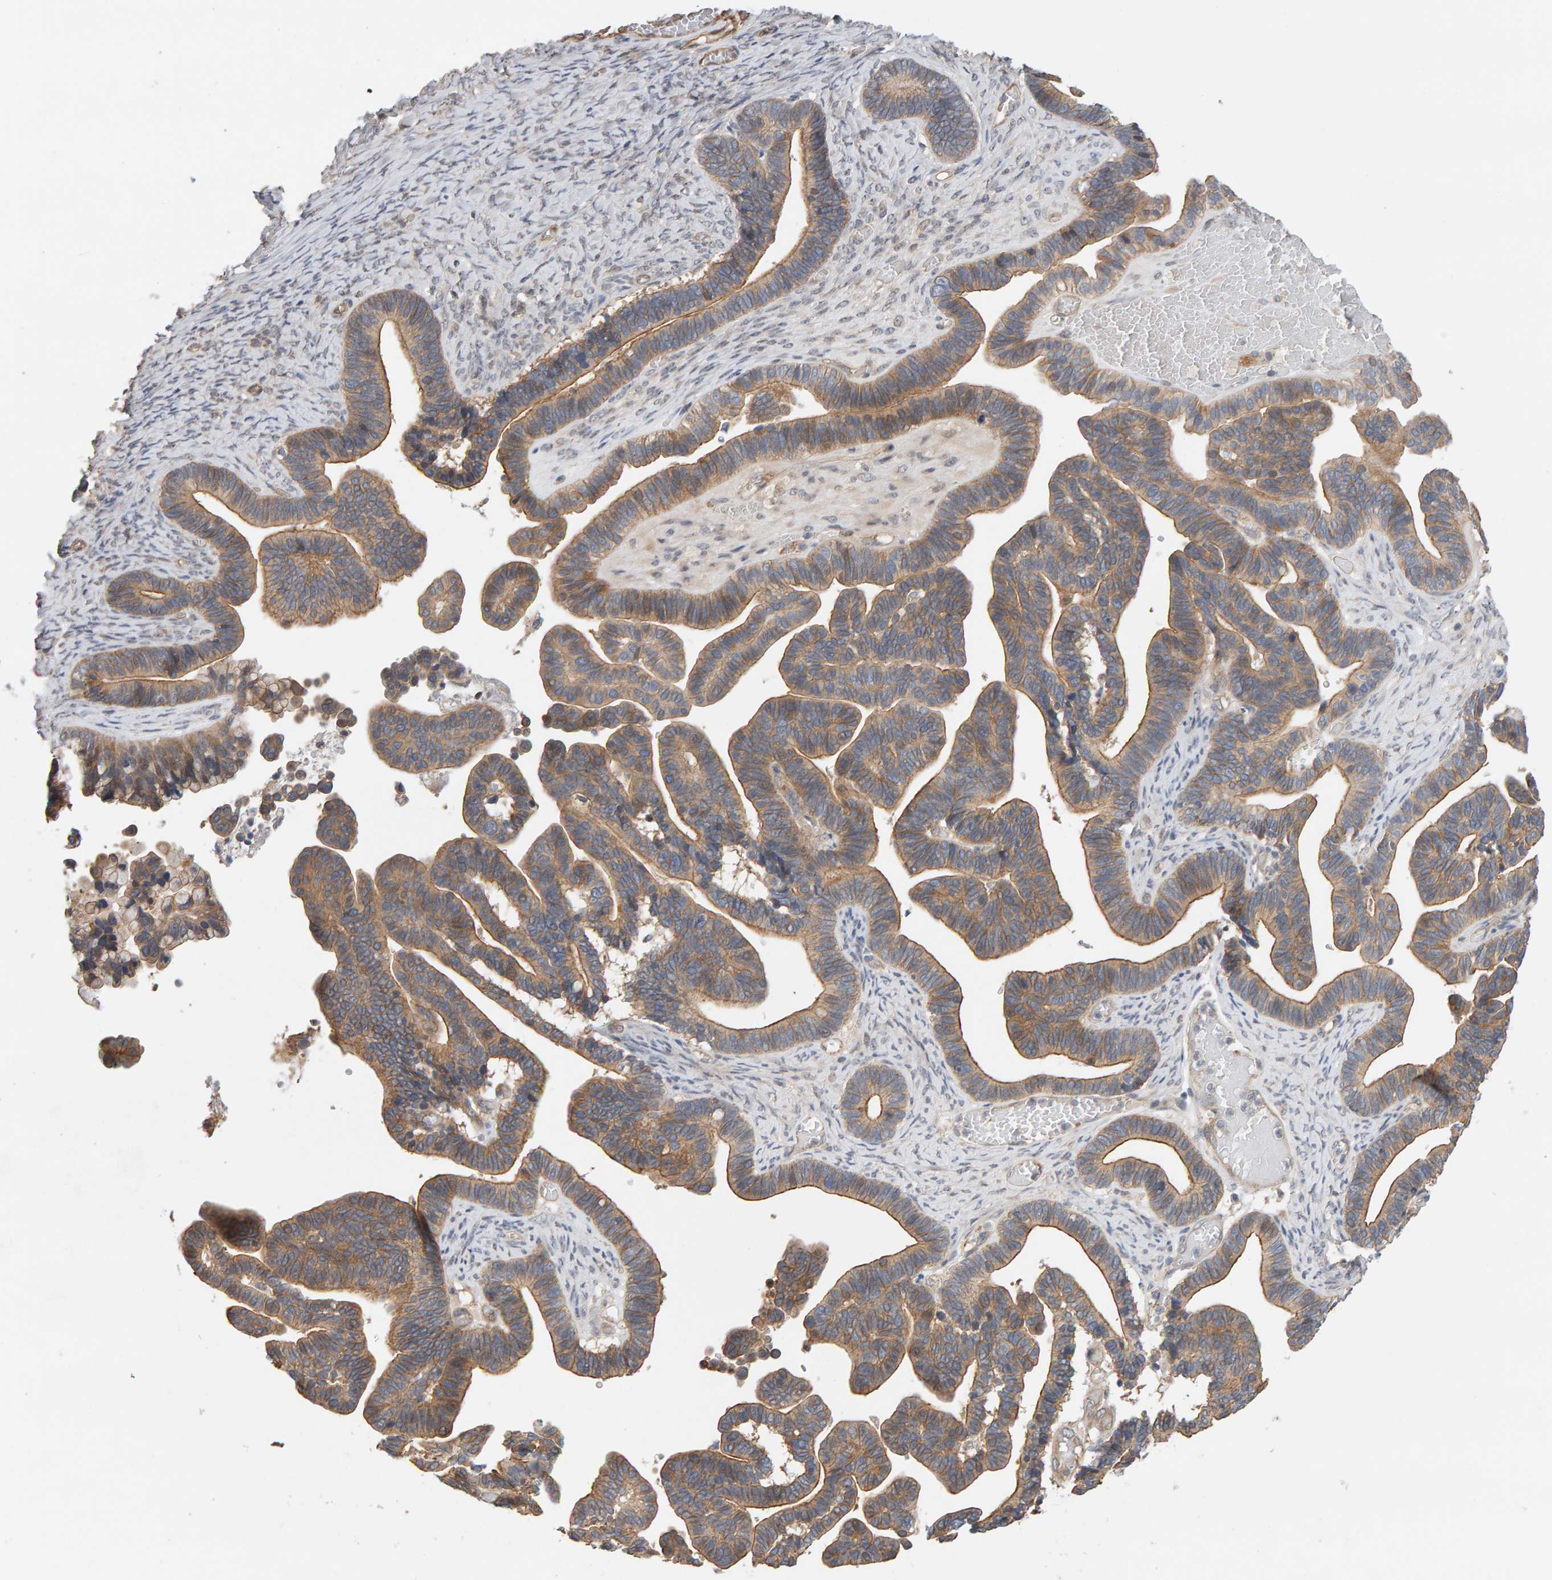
{"staining": {"intensity": "moderate", "quantity": ">75%", "location": "cytoplasmic/membranous"}, "tissue": "ovarian cancer", "cell_type": "Tumor cells", "image_type": "cancer", "snomed": [{"axis": "morphology", "description": "Cystadenocarcinoma, serous, NOS"}, {"axis": "topography", "description": "Ovary"}], "caption": "Immunohistochemical staining of human ovarian cancer (serous cystadenocarcinoma) displays medium levels of moderate cytoplasmic/membranous expression in about >75% of tumor cells.", "gene": "PPP1R16A", "patient": {"sex": "female", "age": 56}}